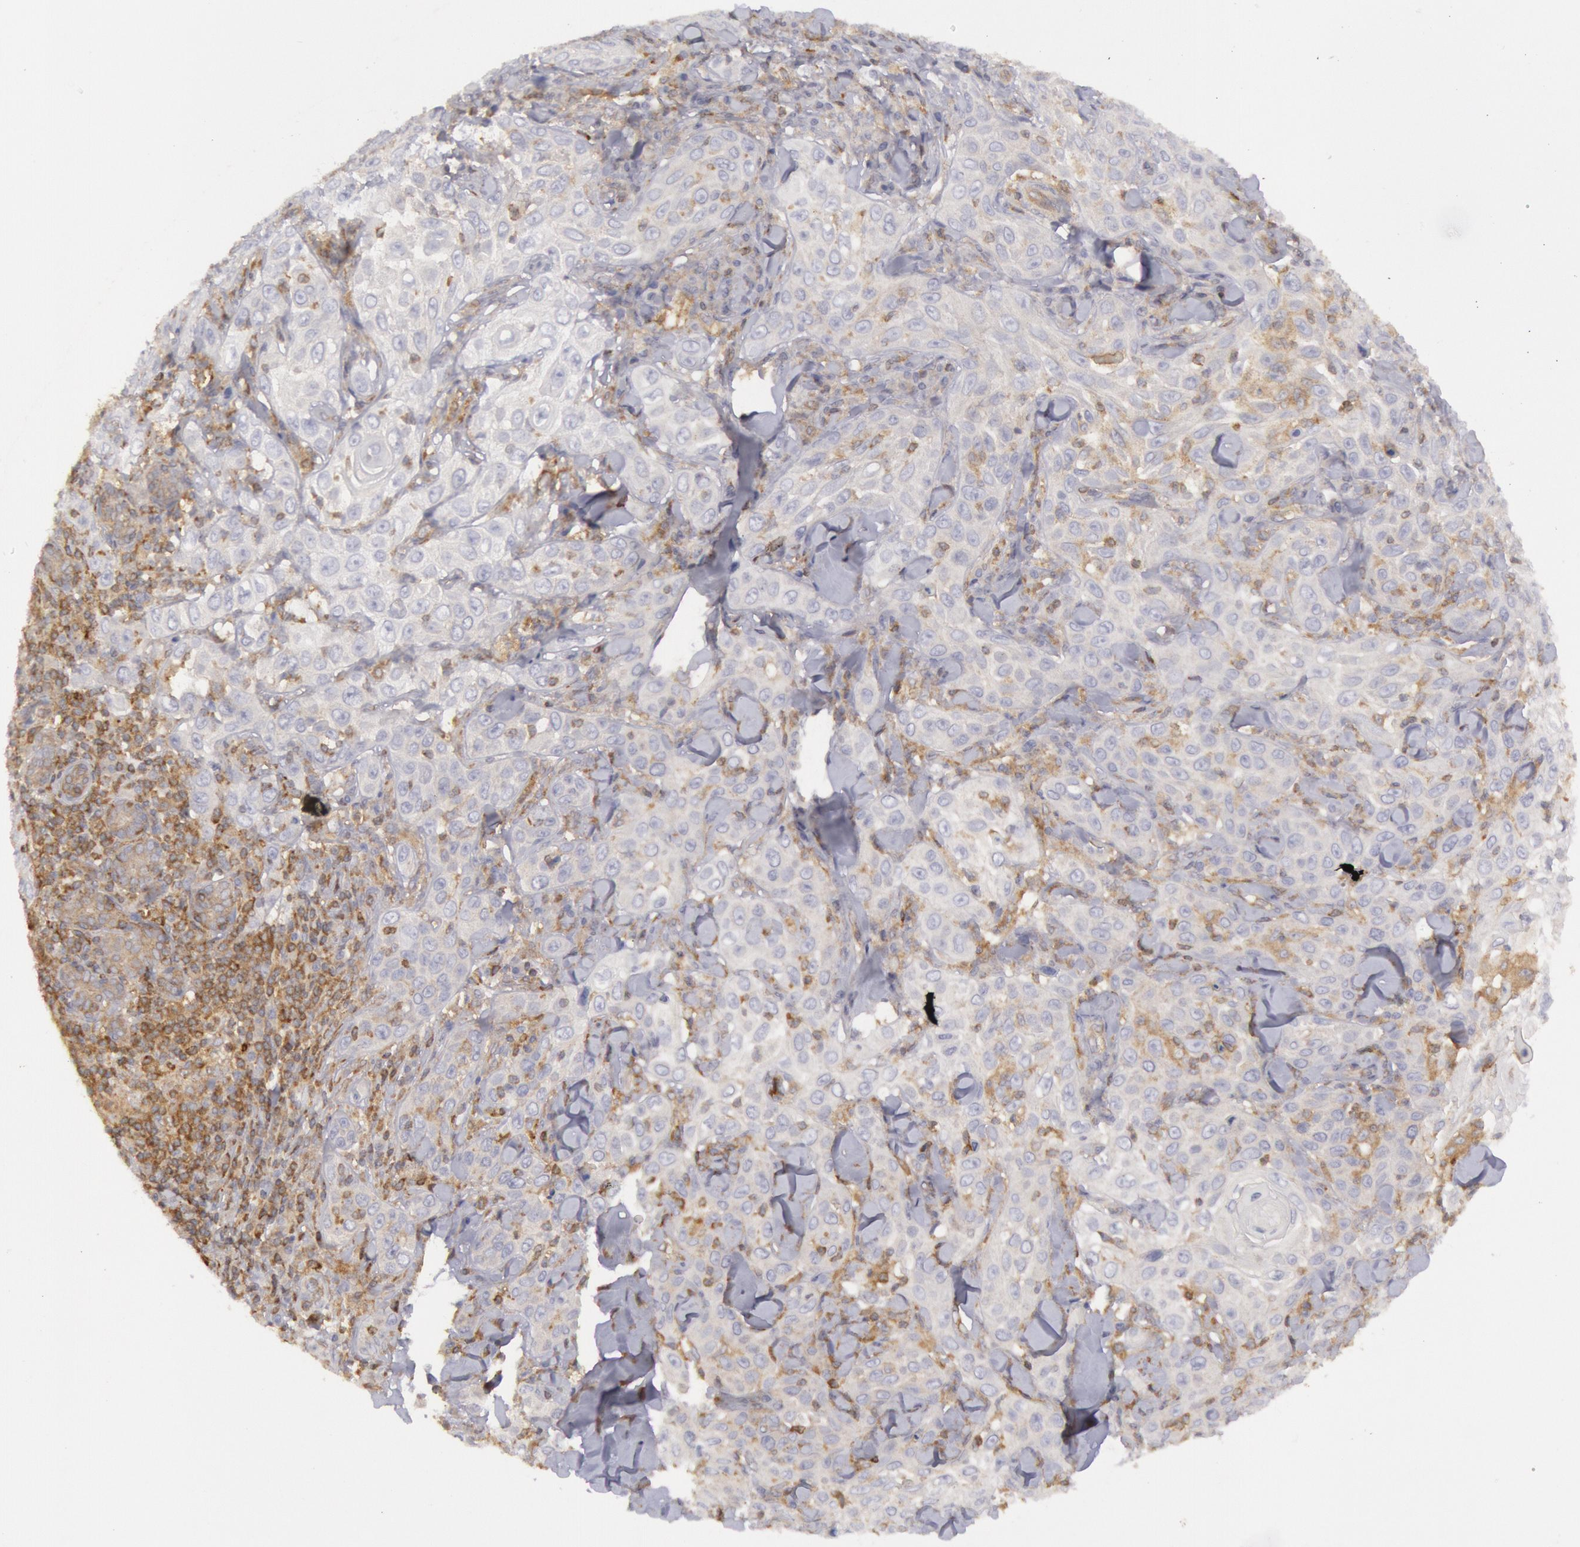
{"staining": {"intensity": "weak", "quantity": ">75%", "location": "cytoplasmic/membranous"}, "tissue": "skin cancer", "cell_type": "Tumor cells", "image_type": "cancer", "snomed": [{"axis": "morphology", "description": "Squamous cell carcinoma, NOS"}, {"axis": "topography", "description": "Skin"}], "caption": "Squamous cell carcinoma (skin) stained for a protein exhibits weak cytoplasmic/membranous positivity in tumor cells. (Brightfield microscopy of DAB IHC at high magnification).", "gene": "IKBKB", "patient": {"sex": "male", "age": 84}}